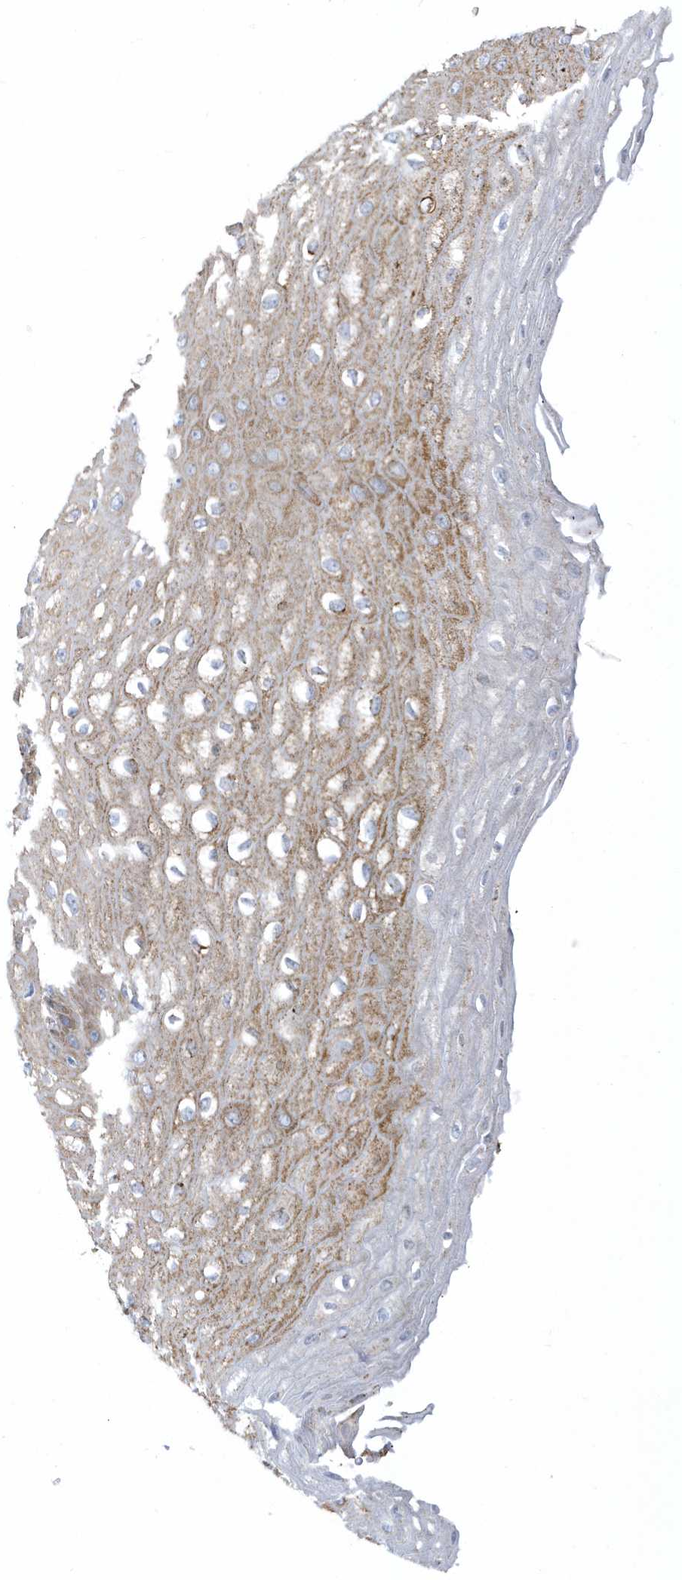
{"staining": {"intensity": "moderate", "quantity": "25%-75%", "location": "cytoplasmic/membranous"}, "tissue": "esophagus", "cell_type": "Squamous epithelial cells", "image_type": "normal", "snomed": [{"axis": "morphology", "description": "Normal tissue, NOS"}, {"axis": "topography", "description": "Esophagus"}], "caption": "An immunohistochemistry micrograph of benign tissue is shown. Protein staining in brown labels moderate cytoplasmic/membranous positivity in esophagus within squamous epithelial cells.", "gene": "DCAF1", "patient": {"sex": "male", "age": 60}}